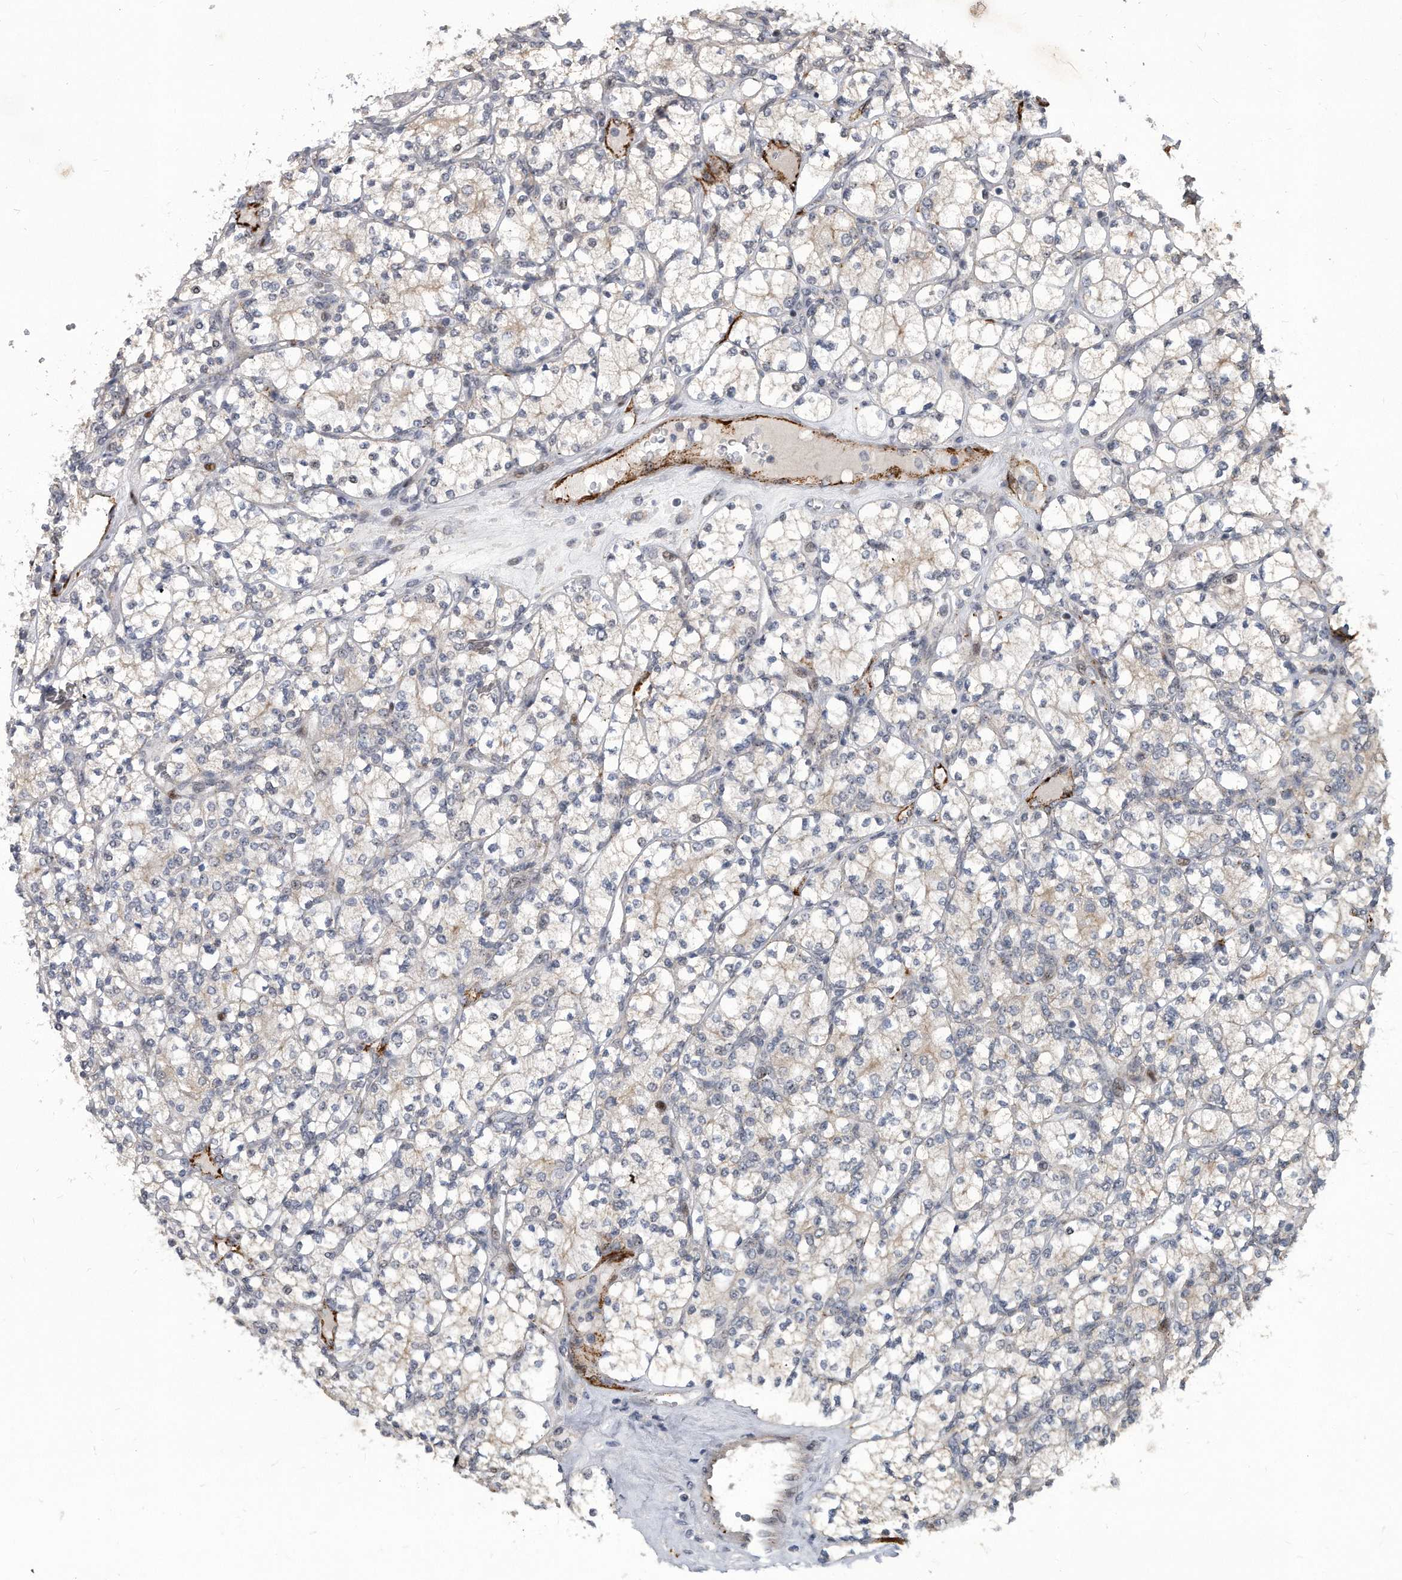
{"staining": {"intensity": "negative", "quantity": "none", "location": "none"}, "tissue": "renal cancer", "cell_type": "Tumor cells", "image_type": "cancer", "snomed": [{"axis": "morphology", "description": "Adenocarcinoma, NOS"}, {"axis": "topography", "description": "Kidney"}], "caption": "Tumor cells show no significant protein staining in renal cancer (adenocarcinoma).", "gene": "PGBD2", "patient": {"sex": "male", "age": 77}}